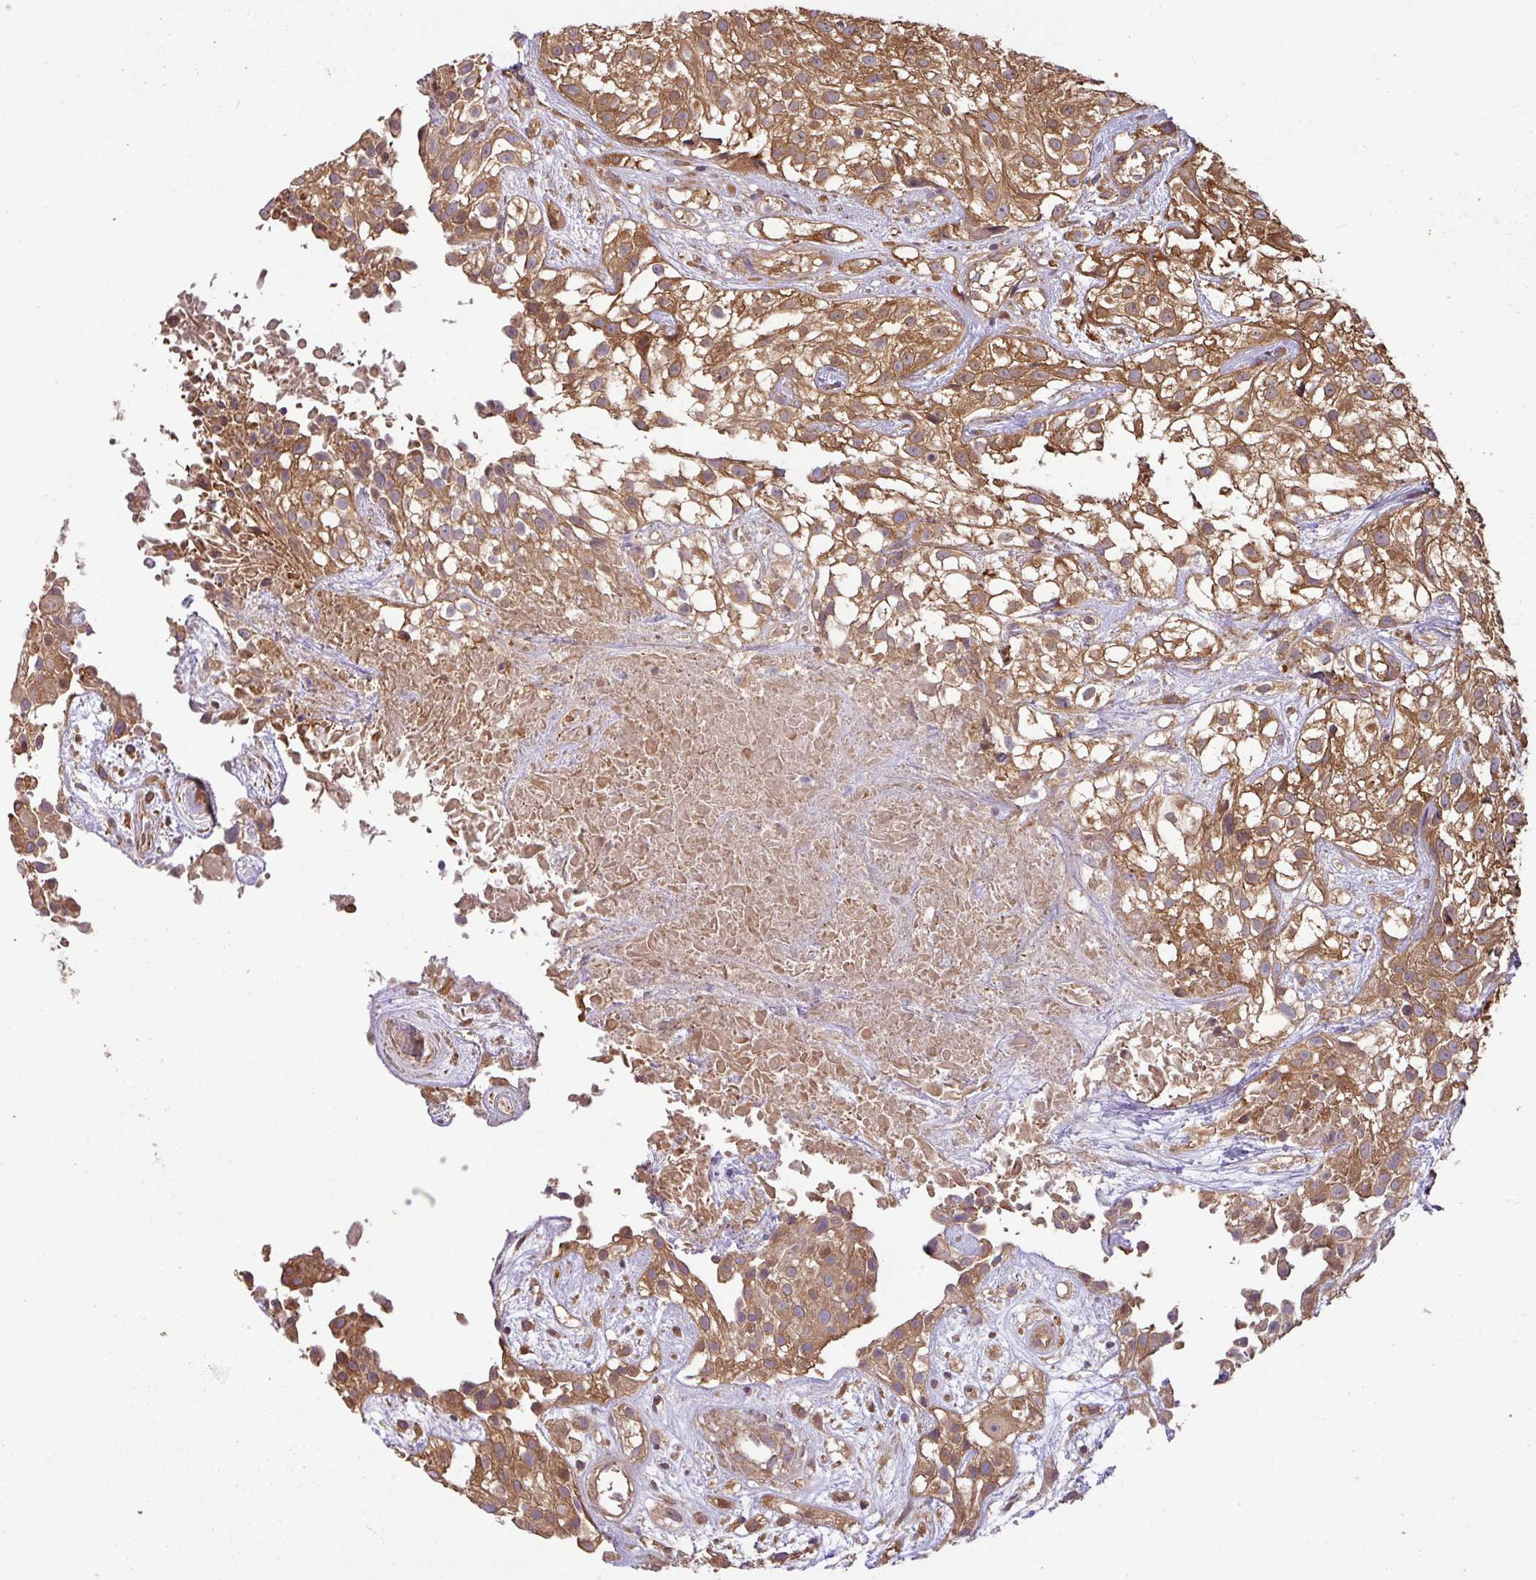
{"staining": {"intensity": "moderate", "quantity": ">75%", "location": "cytoplasmic/membranous"}, "tissue": "urothelial cancer", "cell_type": "Tumor cells", "image_type": "cancer", "snomed": [{"axis": "morphology", "description": "Urothelial carcinoma, High grade"}, {"axis": "topography", "description": "Urinary bladder"}], "caption": "Moderate cytoplasmic/membranous expression for a protein is present in about >75% of tumor cells of high-grade urothelial carcinoma using immunohistochemistry (IHC).", "gene": "GSPT1", "patient": {"sex": "male", "age": 56}}